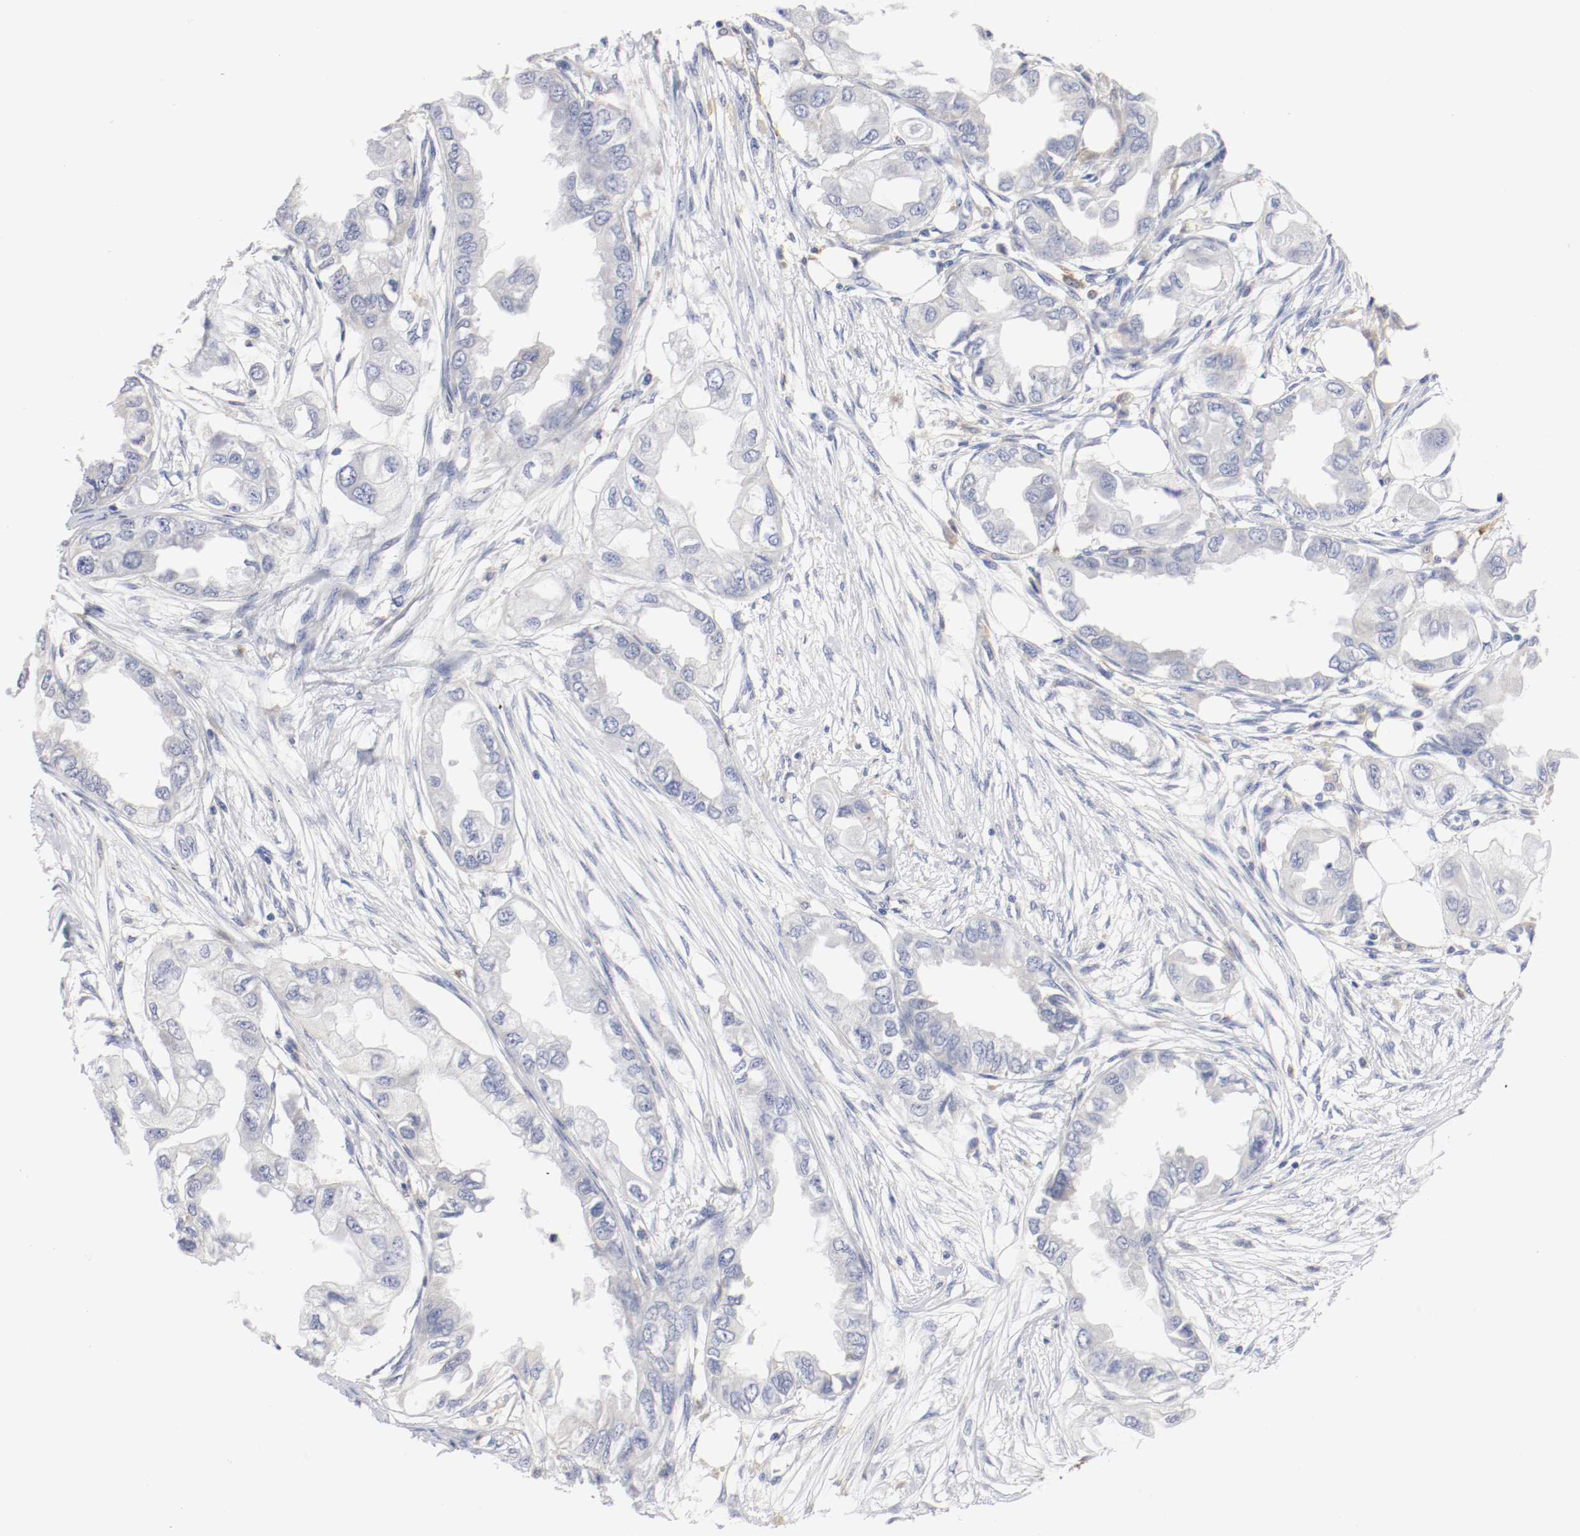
{"staining": {"intensity": "negative", "quantity": "none", "location": "none"}, "tissue": "endometrial cancer", "cell_type": "Tumor cells", "image_type": "cancer", "snomed": [{"axis": "morphology", "description": "Adenocarcinoma, NOS"}, {"axis": "topography", "description": "Endometrium"}], "caption": "This is an immunohistochemistry histopathology image of endometrial cancer (adenocarcinoma). There is no staining in tumor cells.", "gene": "FGFBP1", "patient": {"sex": "female", "age": 67}}